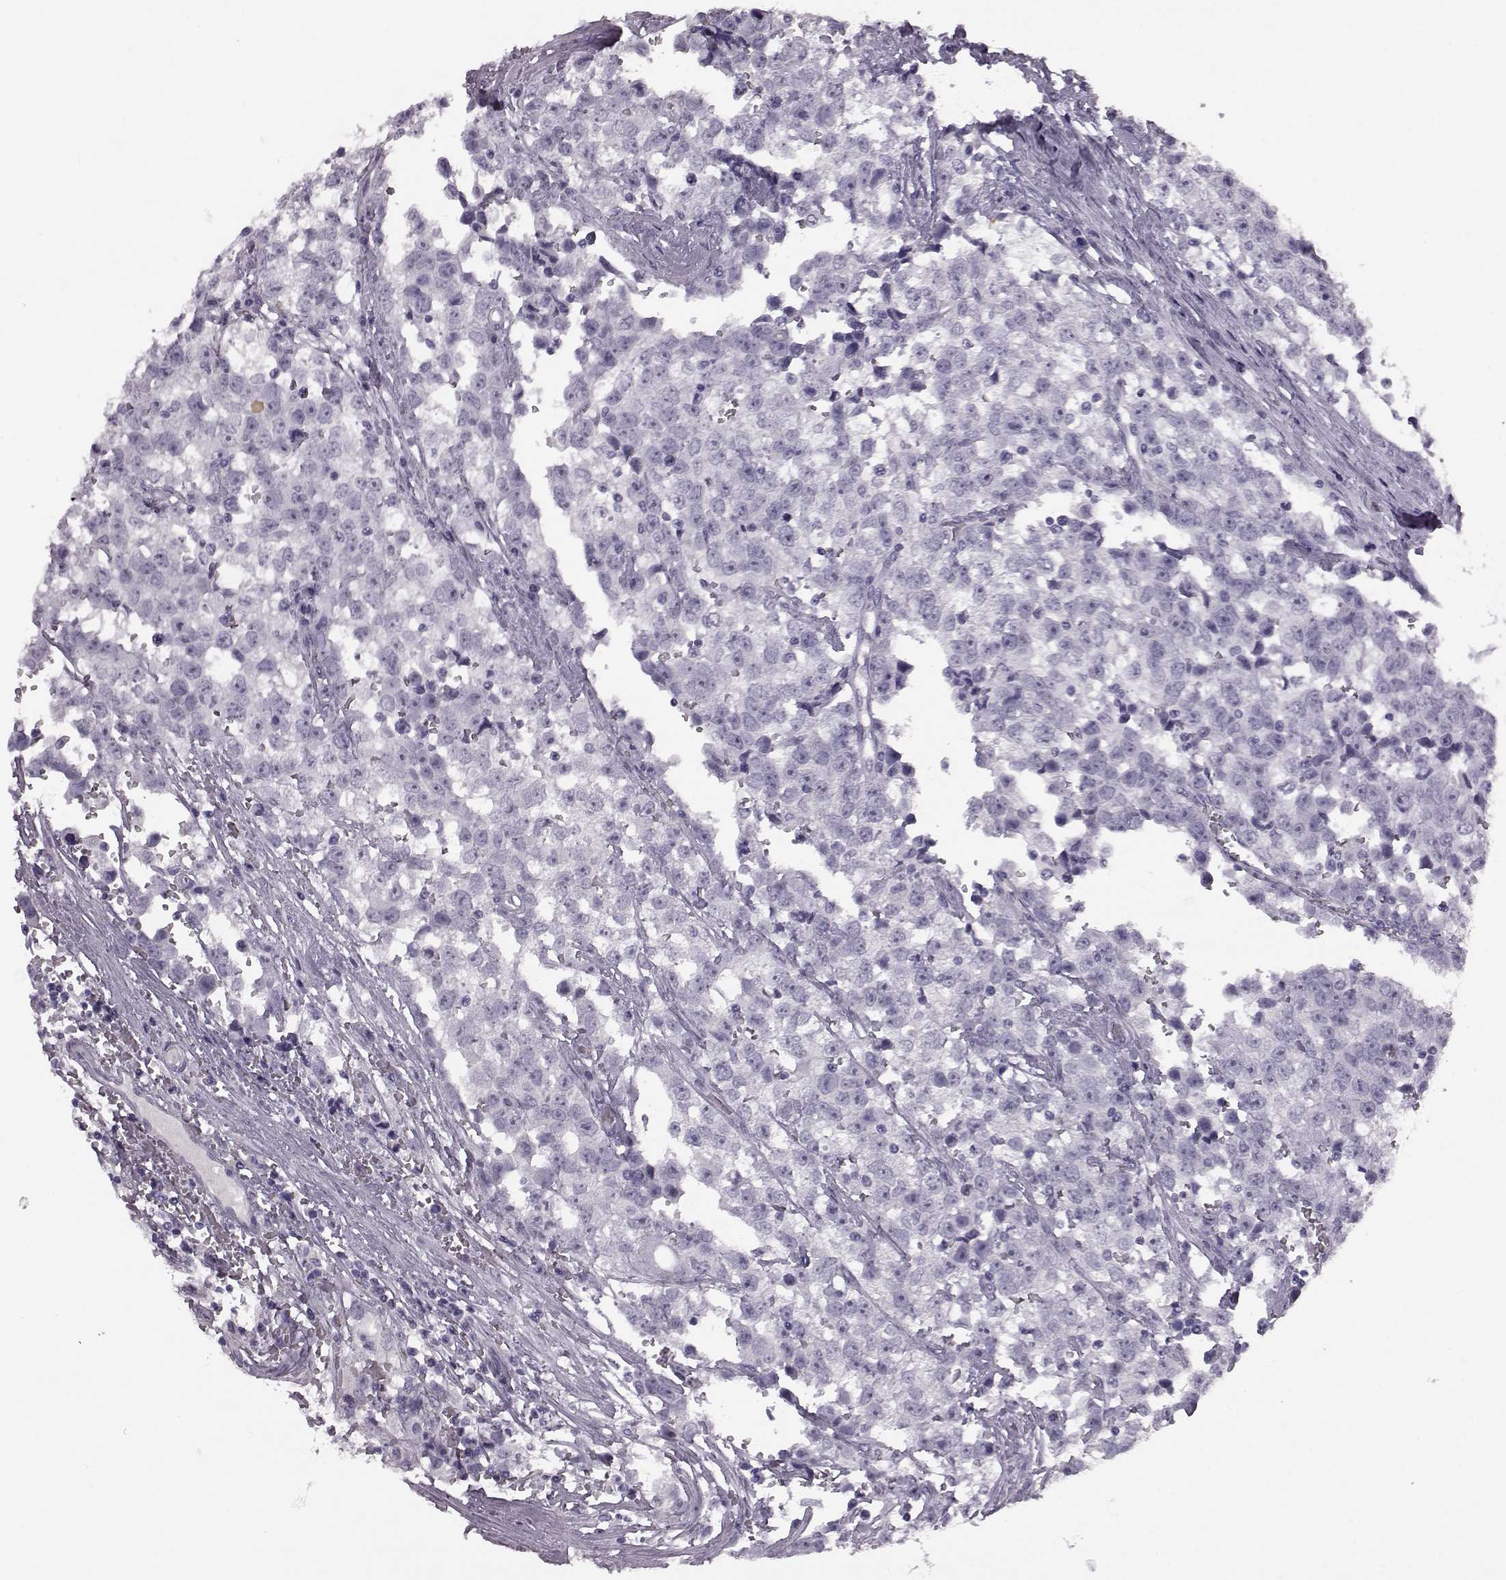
{"staining": {"intensity": "negative", "quantity": "none", "location": "none"}, "tissue": "testis cancer", "cell_type": "Tumor cells", "image_type": "cancer", "snomed": [{"axis": "morphology", "description": "Seminoma, NOS"}, {"axis": "topography", "description": "Testis"}], "caption": "Immunohistochemistry histopathology image of neoplastic tissue: human testis cancer stained with DAB demonstrates no significant protein expression in tumor cells.", "gene": "PRPH2", "patient": {"sex": "male", "age": 34}}